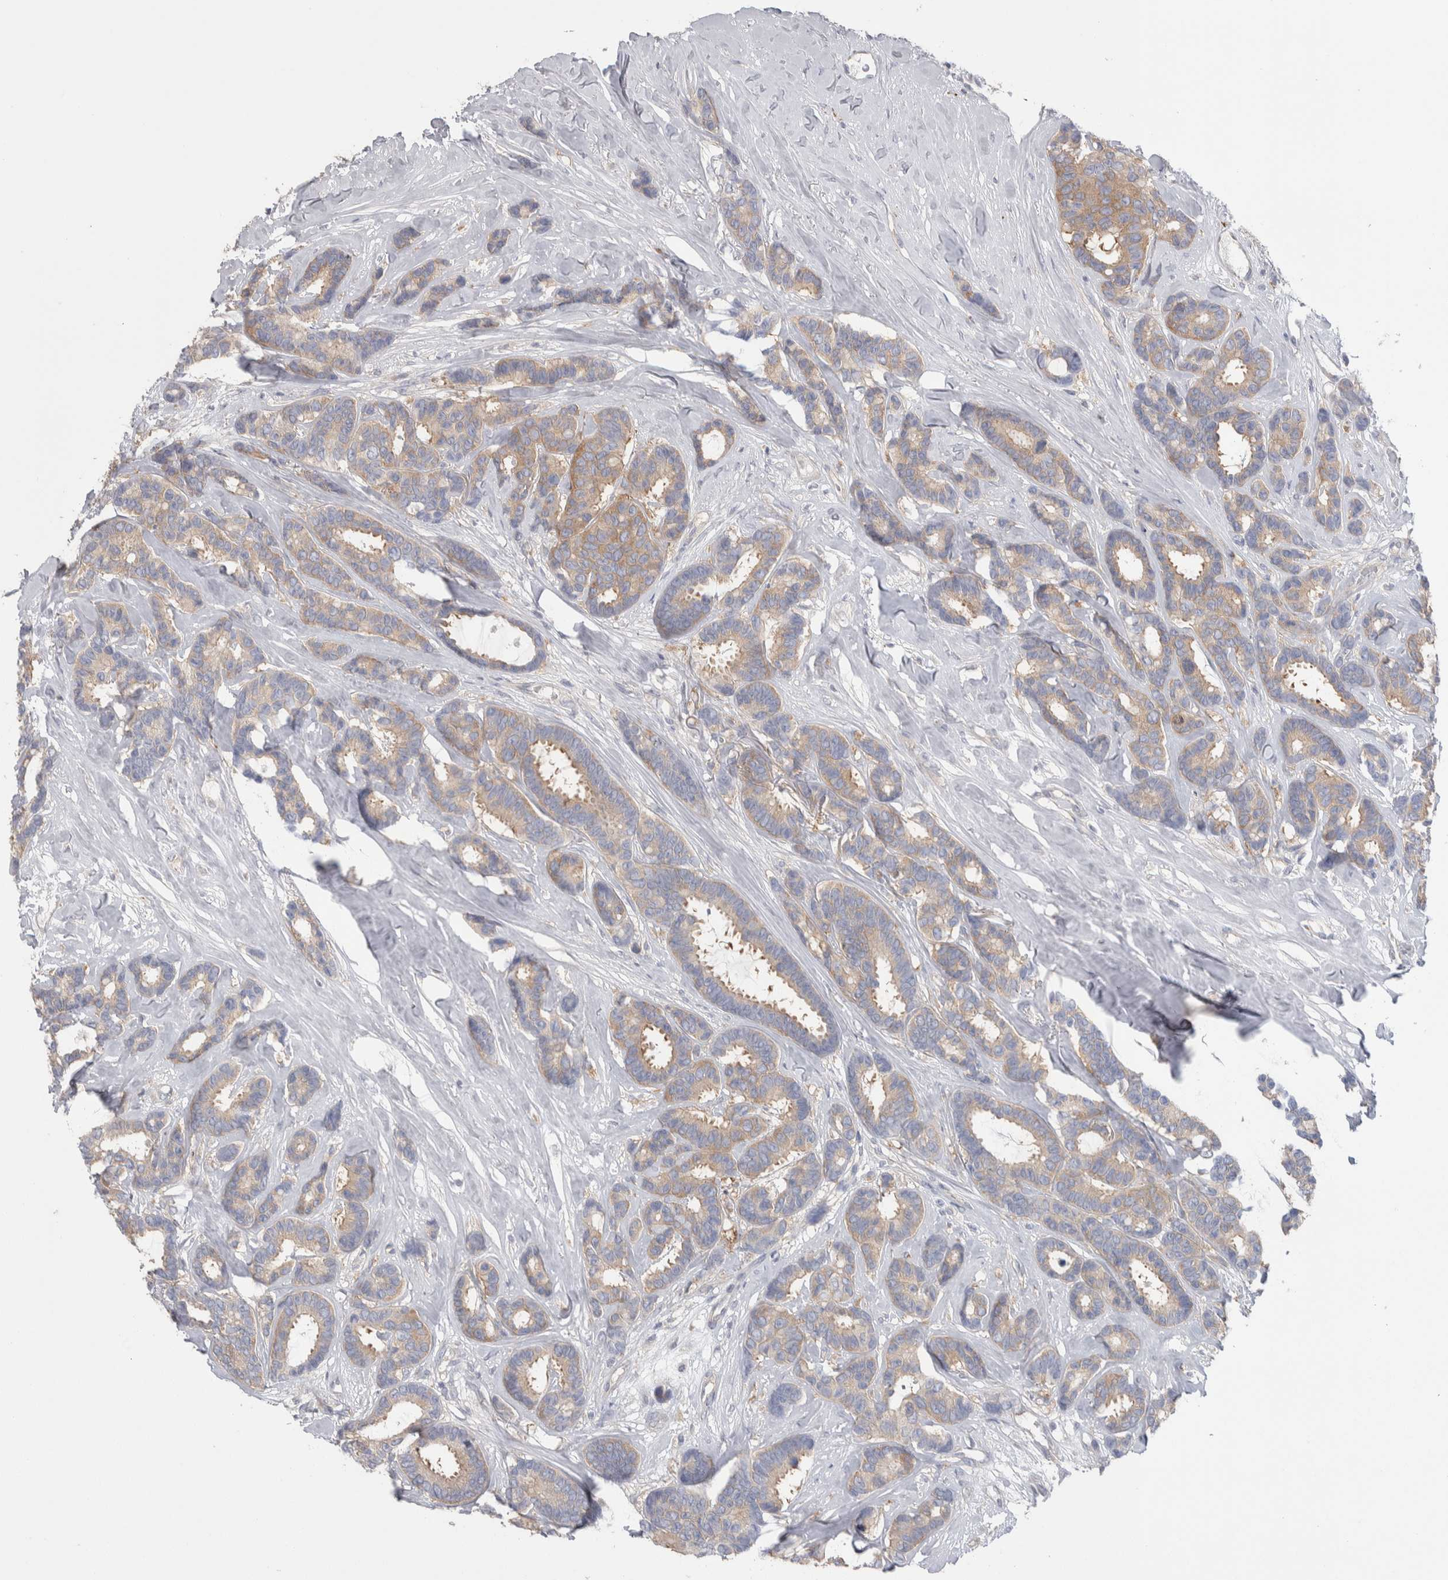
{"staining": {"intensity": "weak", "quantity": ">75%", "location": "cytoplasmic/membranous"}, "tissue": "breast cancer", "cell_type": "Tumor cells", "image_type": "cancer", "snomed": [{"axis": "morphology", "description": "Duct carcinoma"}, {"axis": "topography", "description": "Breast"}], "caption": "About >75% of tumor cells in infiltrating ductal carcinoma (breast) demonstrate weak cytoplasmic/membranous protein staining as visualized by brown immunohistochemical staining.", "gene": "GPHN", "patient": {"sex": "female", "age": 87}}